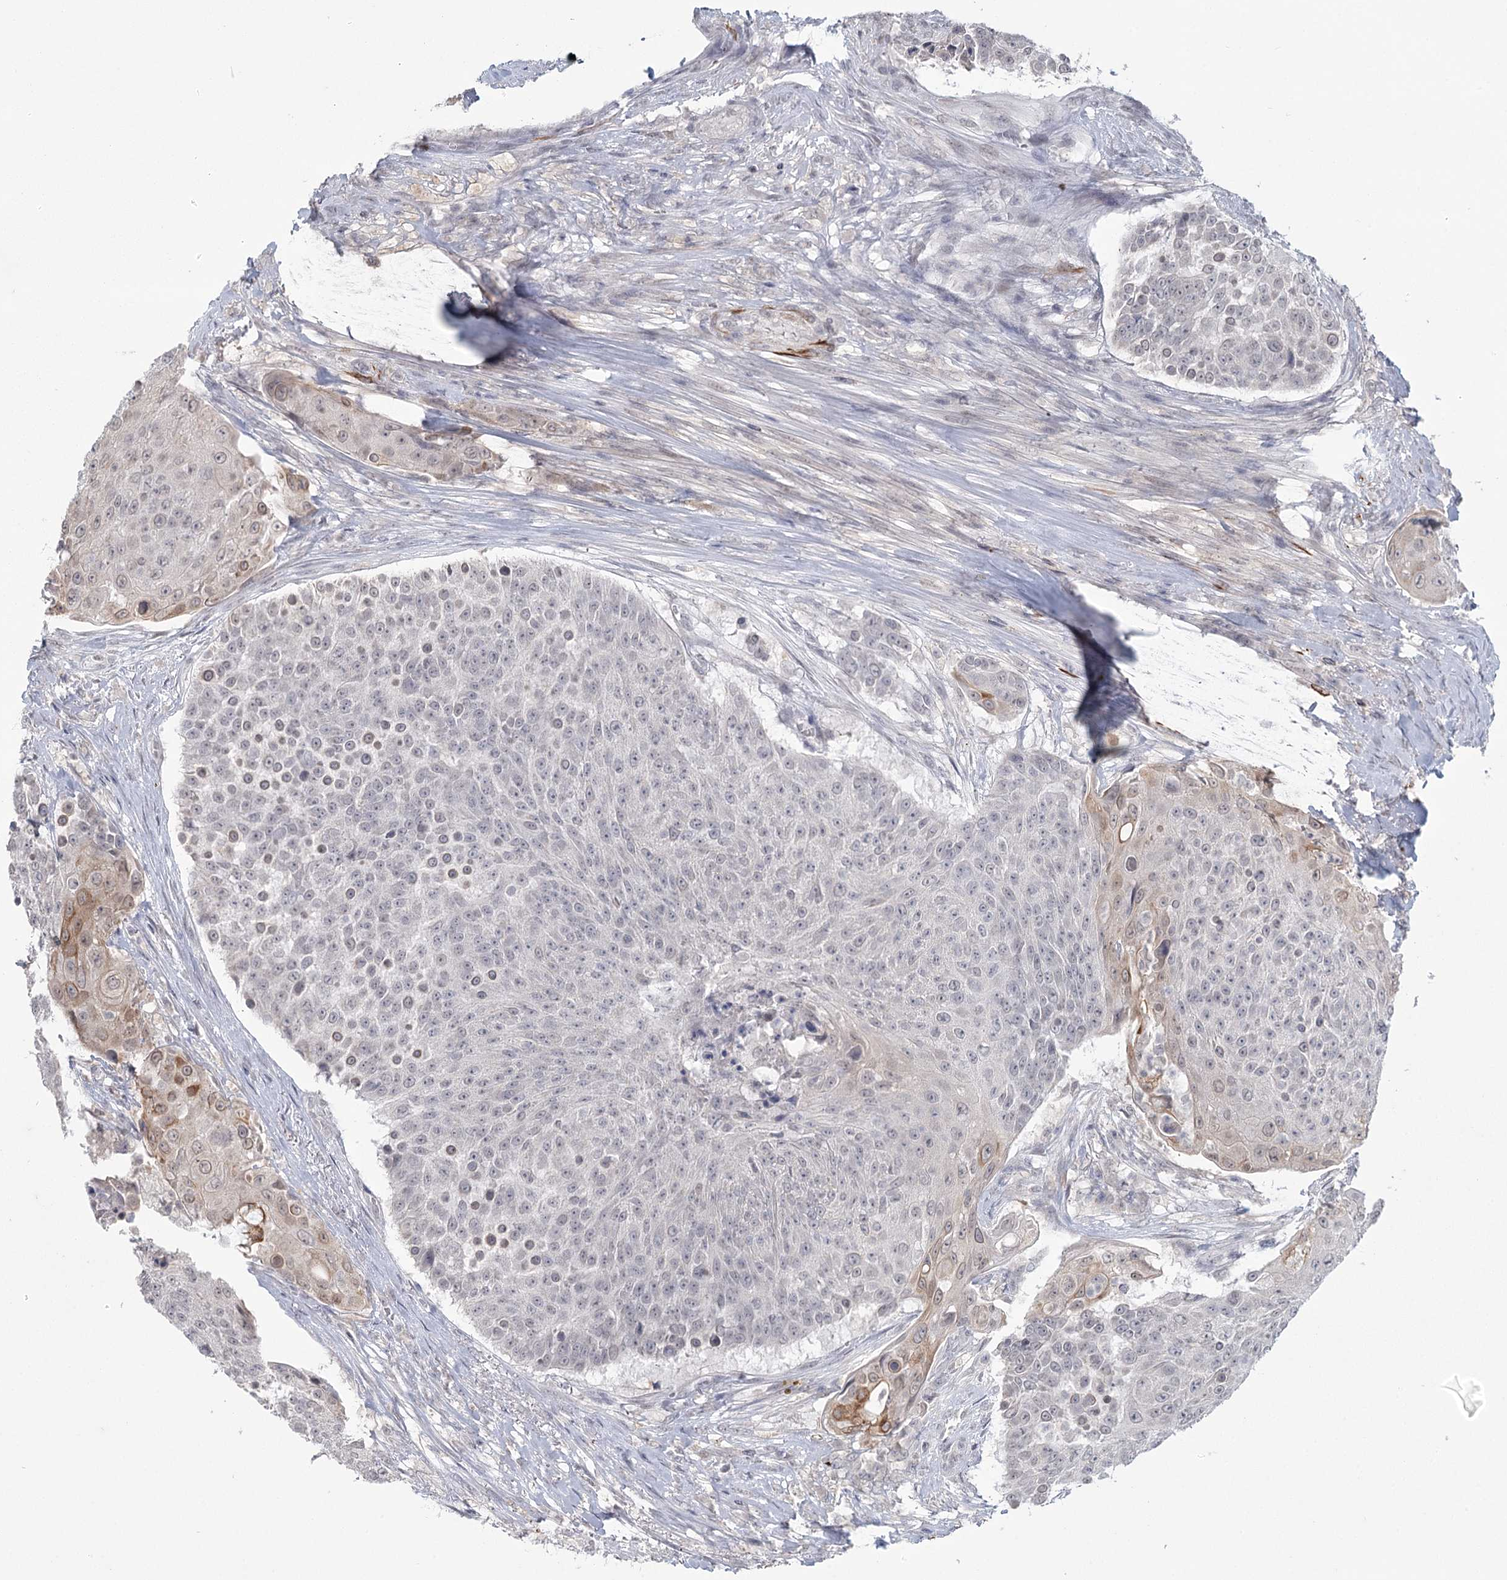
{"staining": {"intensity": "negative", "quantity": "none", "location": "none"}, "tissue": "urothelial cancer", "cell_type": "Tumor cells", "image_type": "cancer", "snomed": [{"axis": "morphology", "description": "Urothelial carcinoma, High grade"}, {"axis": "topography", "description": "Urinary bladder"}], "caption": "This is a image of immunohistochemistry staining of urothelial carcinoma (high-grade), which shows no staining in tumor cells.", "gene": "TMEM70", "patient": {"sex": "female", "age": 63}}